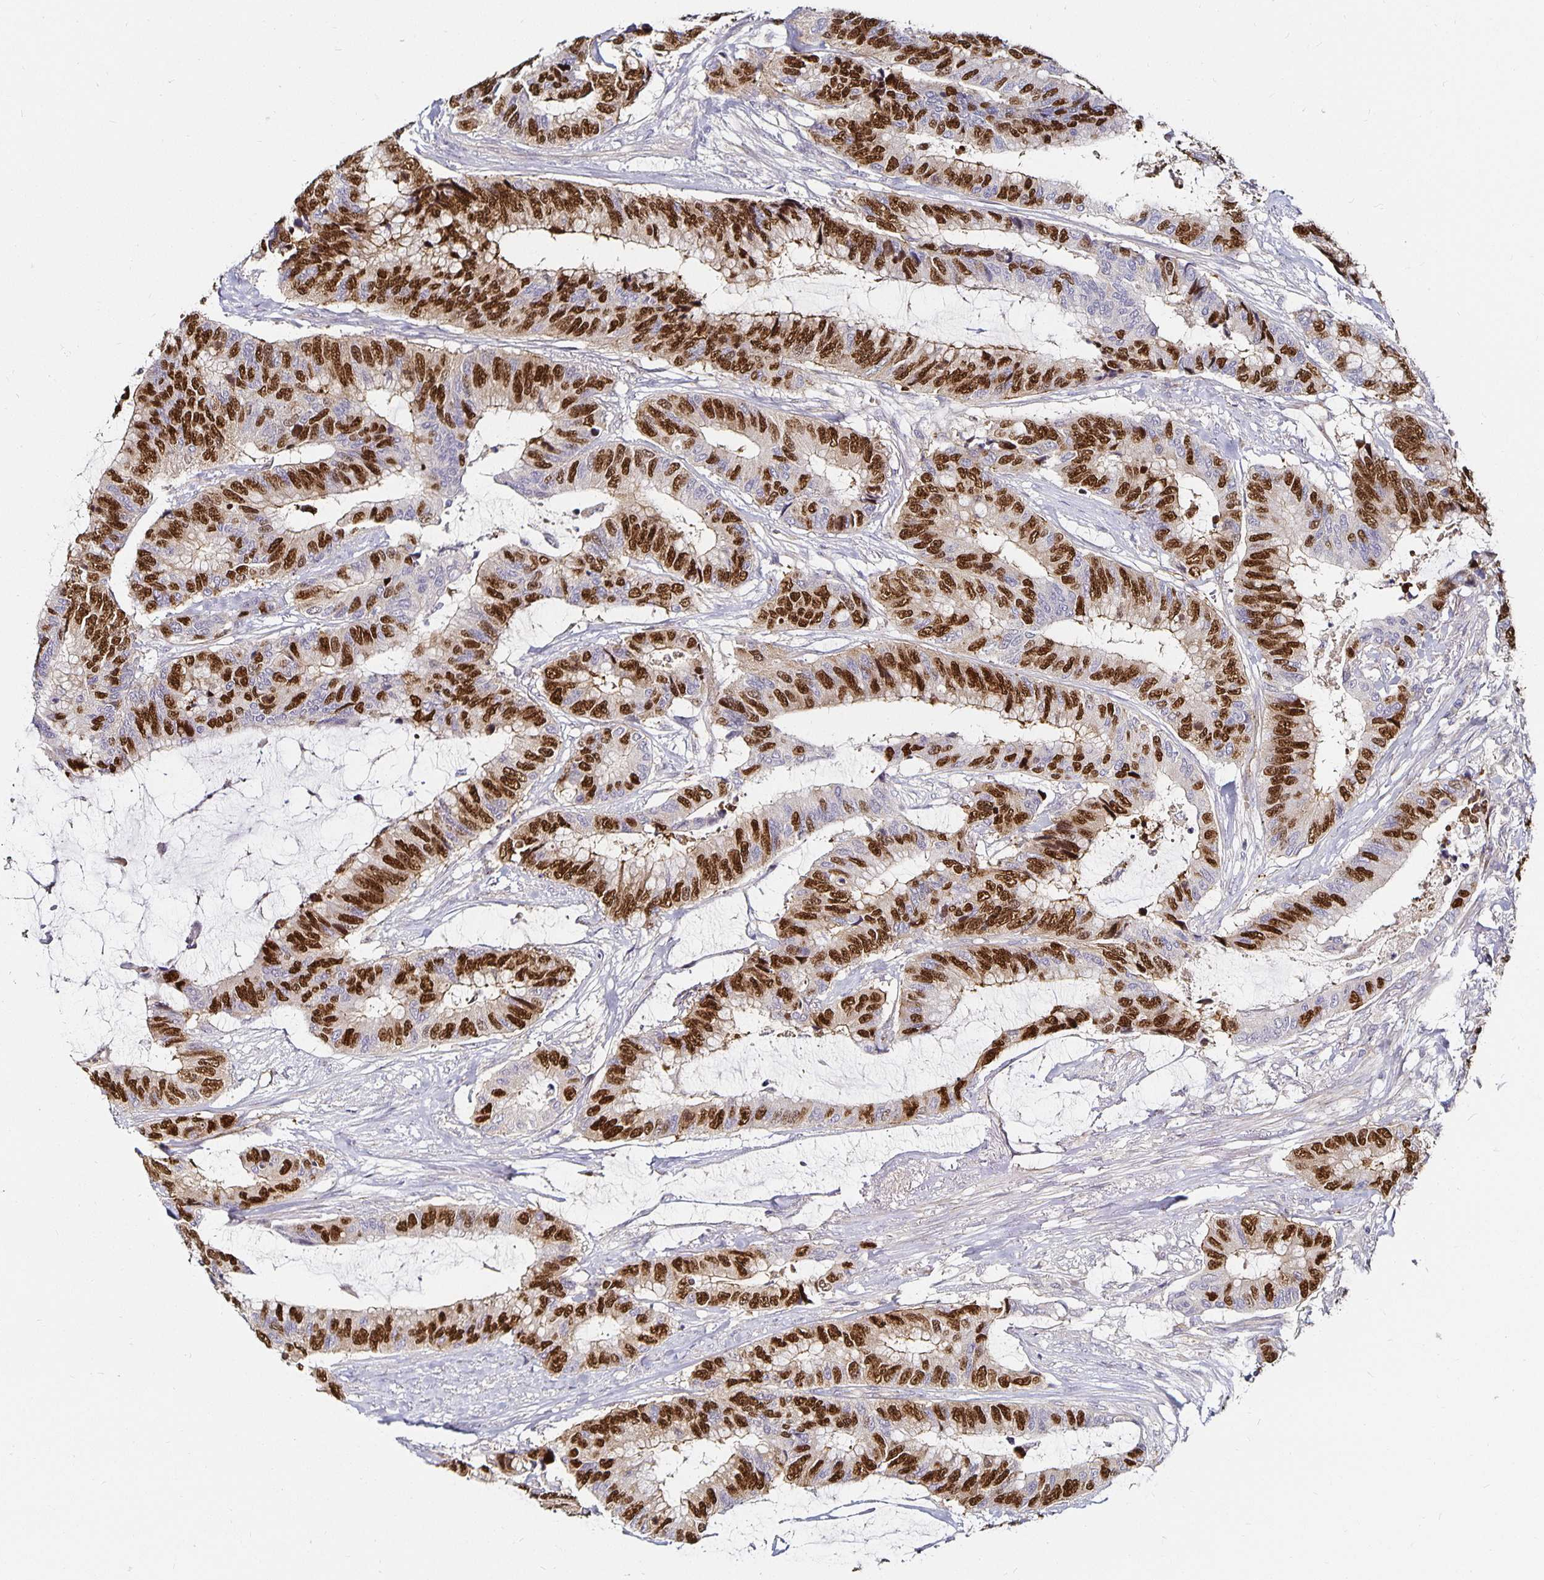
{"staining": {"intensity": "strong", "quantity": ">75%", "location": "nuclear"}, "tissue": "colorectal cancer", "cell_type": "Tumor cells", "image_type": "cancer", "snomed": [{"axis": "morphology", "description": "Adenocarcinoma, NOS"}, {"axis": "topography", "description": "Rectum"}], "caption": "Colorectal adenocarcinoma stained with immunohistochemistry (IHC) shows strong nuclear positivity in approximately >75% of tumor cells.", "gene": "ANLN", "patient": {"sex": "female", "age": 59}}